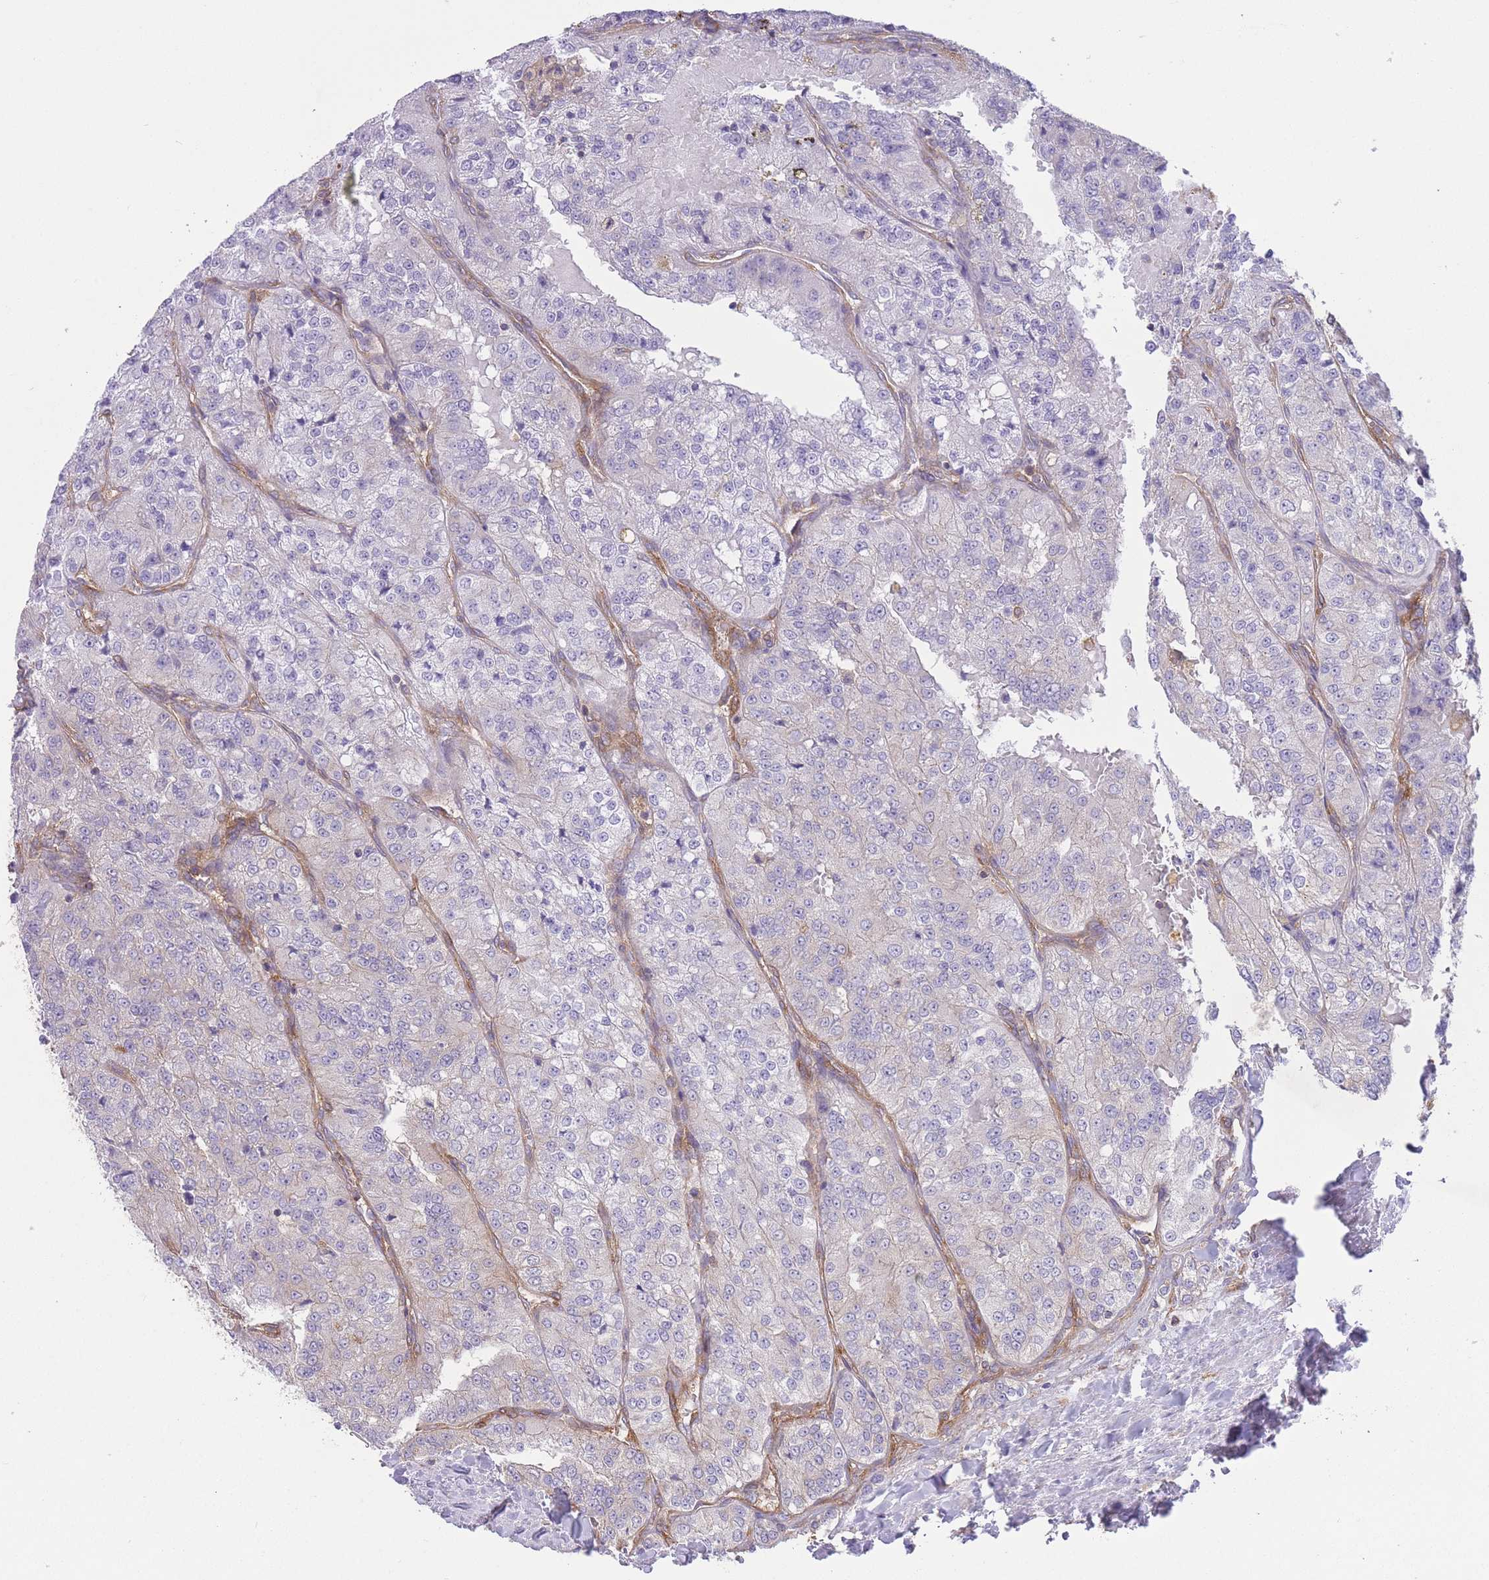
{"staining": {"intensity": "negative", "quantity": "none", "location": "none"}, "tissue": "renal cancer", "cell_type": "Tumor cells", "image_type": "cancer", "snomed": [{"axis": "morphology", "description": "Adenocarcinoma, NOS"}, {"axis": "topography", "description": "Kidney"}], "caption": "IHC micrograph of neoplastic tissue: human renal cancer (adenocarcinoma) stained with DAB displays no significant protein positivity in tumor cells. Nuclei are stained in blue.", "gene": "PRKAR1A", "patient": {"sex": "female", "age": 63}}